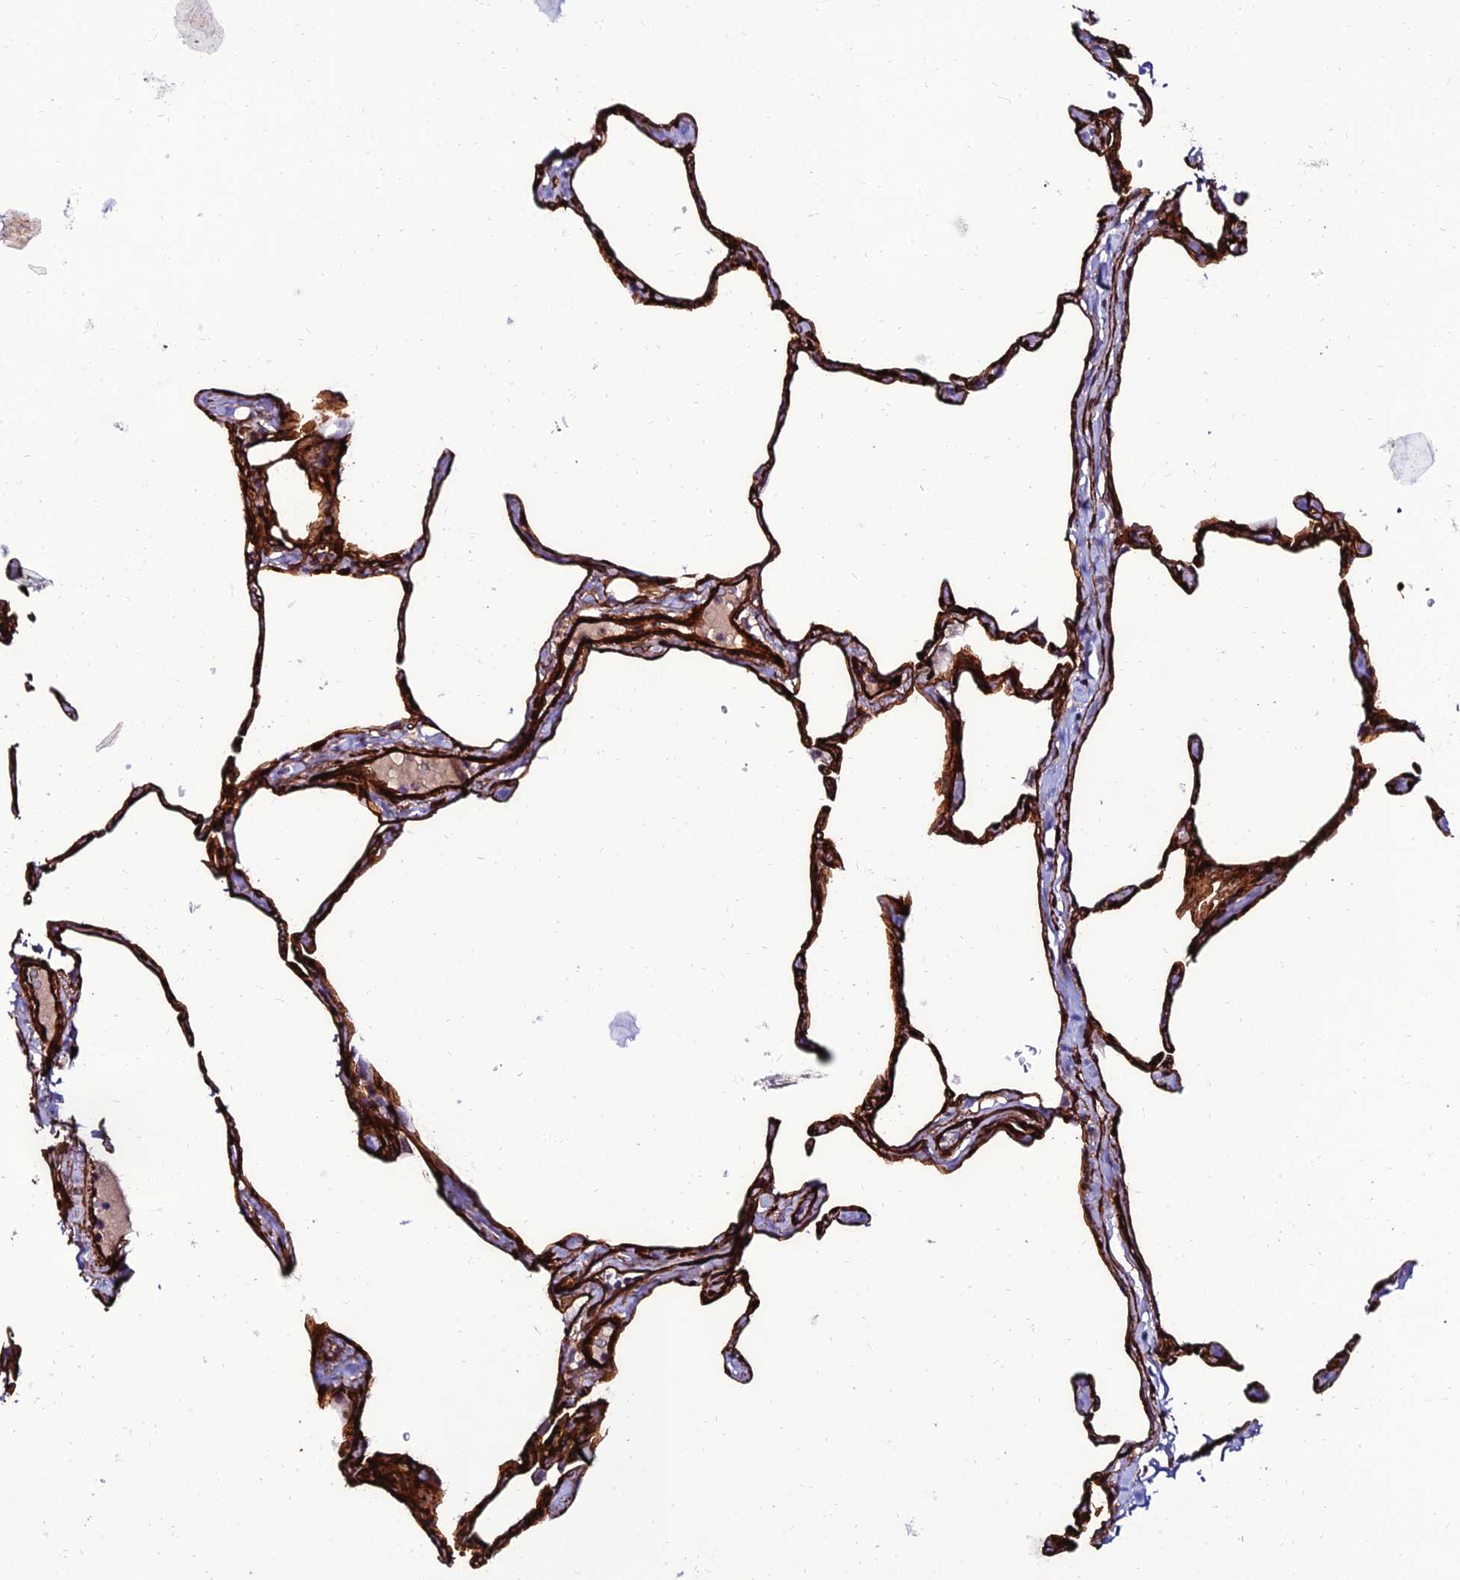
{"staining": {"intensity": "strong", "quantity": "25%-75%", "location": "cytoplasmic/membranous"}, "tissue": "lung", "cell_type": "Alveolar cells", "image_type": "normal", "snomed": [{"axis": "morphology", "description": "Normal tissue, NOS"}, {"axis": "topography", "description": "Lung"}], "caption": "The immunohistochemical stain highlights strong cytoplasmic/membranous positivity in alveolar cells of benign lung.", "gene": "ALDH3B2", "patient": {"sex": "male", "age": 65}}